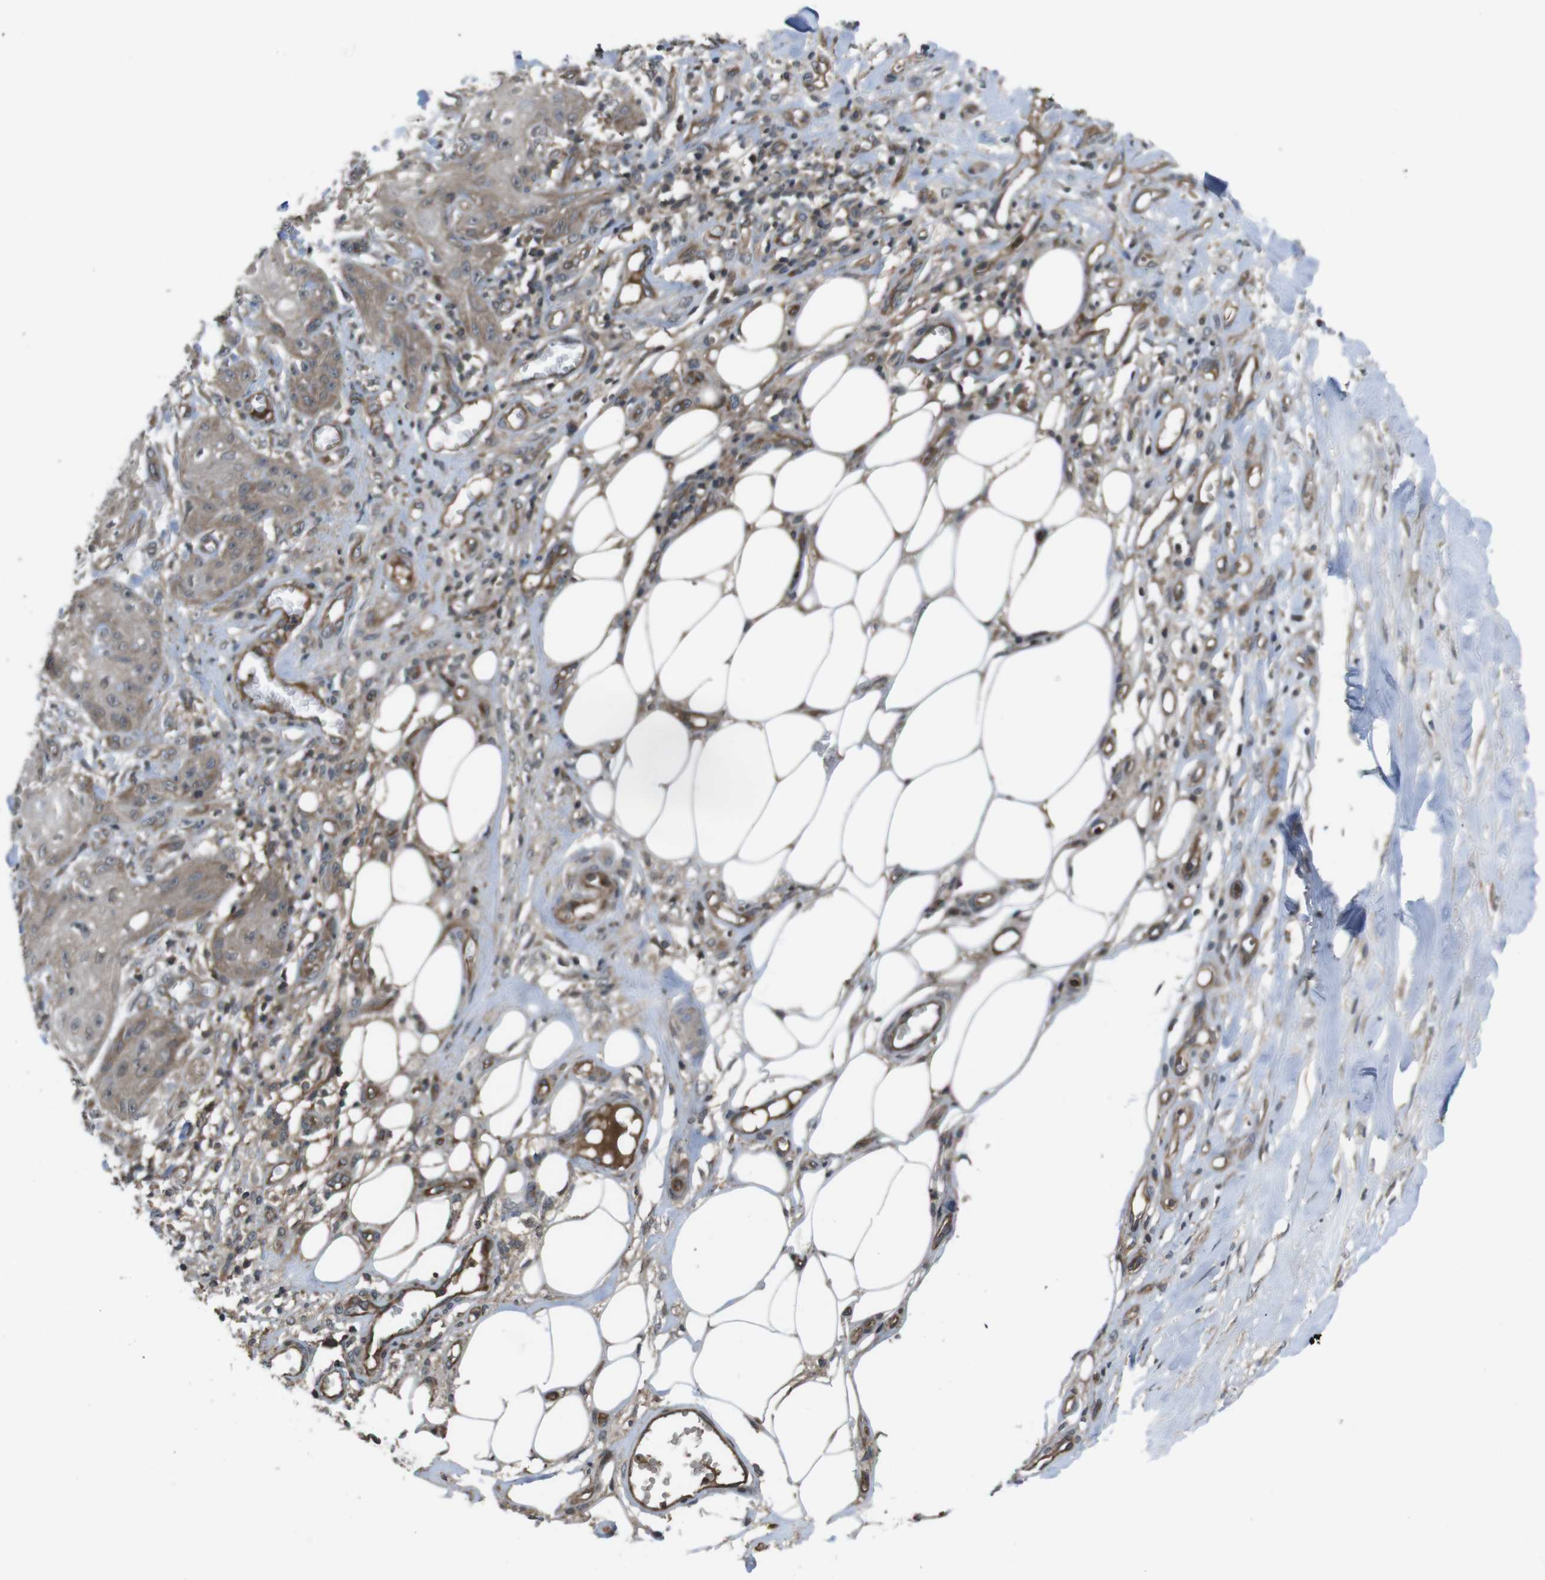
{"staining": {"intensity": "moderate", "quantity": "<25%", "location": "cytoplasmic/membranous"}, "tissue": "skin cancer", "cell_type": "Tumor cells", "image_type": "cancer", "snomed": [{"axis": "morphology", "description": "Squamous cell carcinoma, NOS"}, {"axis": "topography", "description": "Skin"}], "caption": "Skin cancer was stained to show a protein in brown. There is low levels of moderate cytoplasmic/membranous staining in about <25% of tumor cells.", "gene": "SLC22A23", "patient": {"sex": "male", "age": 74}}